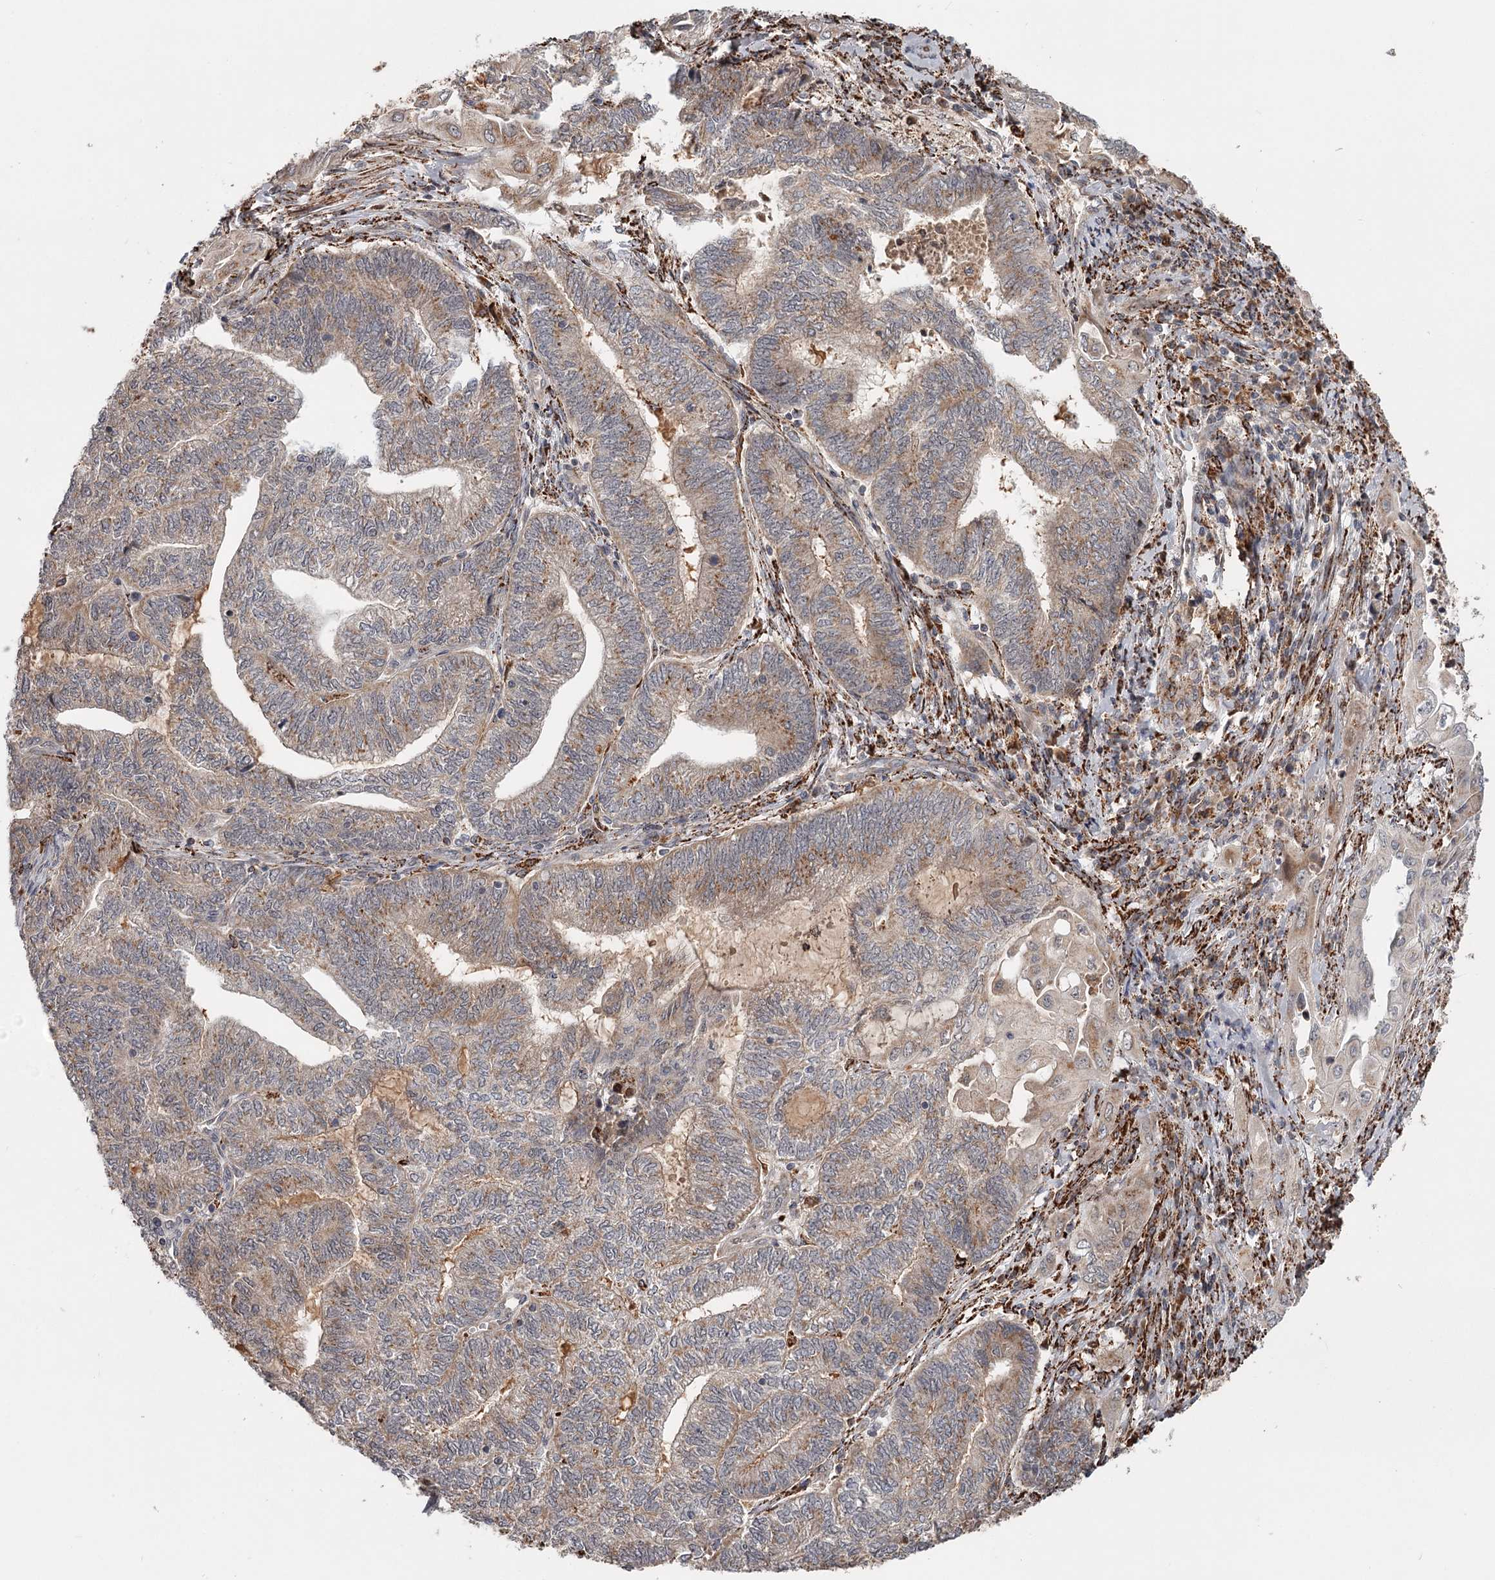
{"staining": {"intensity": "weak", "quantity": "25%-75%", "location": "cytoplasmic/membranous"}, "tissue": "endometrial cancer", "cell_type": "Tumor cells", "image_type": "cancer", "snomed": [{"axis": "morphology", "description": "Adenocarcinoma, NOS"}, {"axis": "topography", "description": "Uterus"}, {"axis": "topography", "description": "Endometrium"}], "caption": "Endometrial cancer was stained to show a protein in brown. There is low levels of weak cytoplasmic/membranous positivity in approximately 25%-75% of tumor cells.", "gene": "CDC123", "patient": {"sex": "female", "age": 70}}